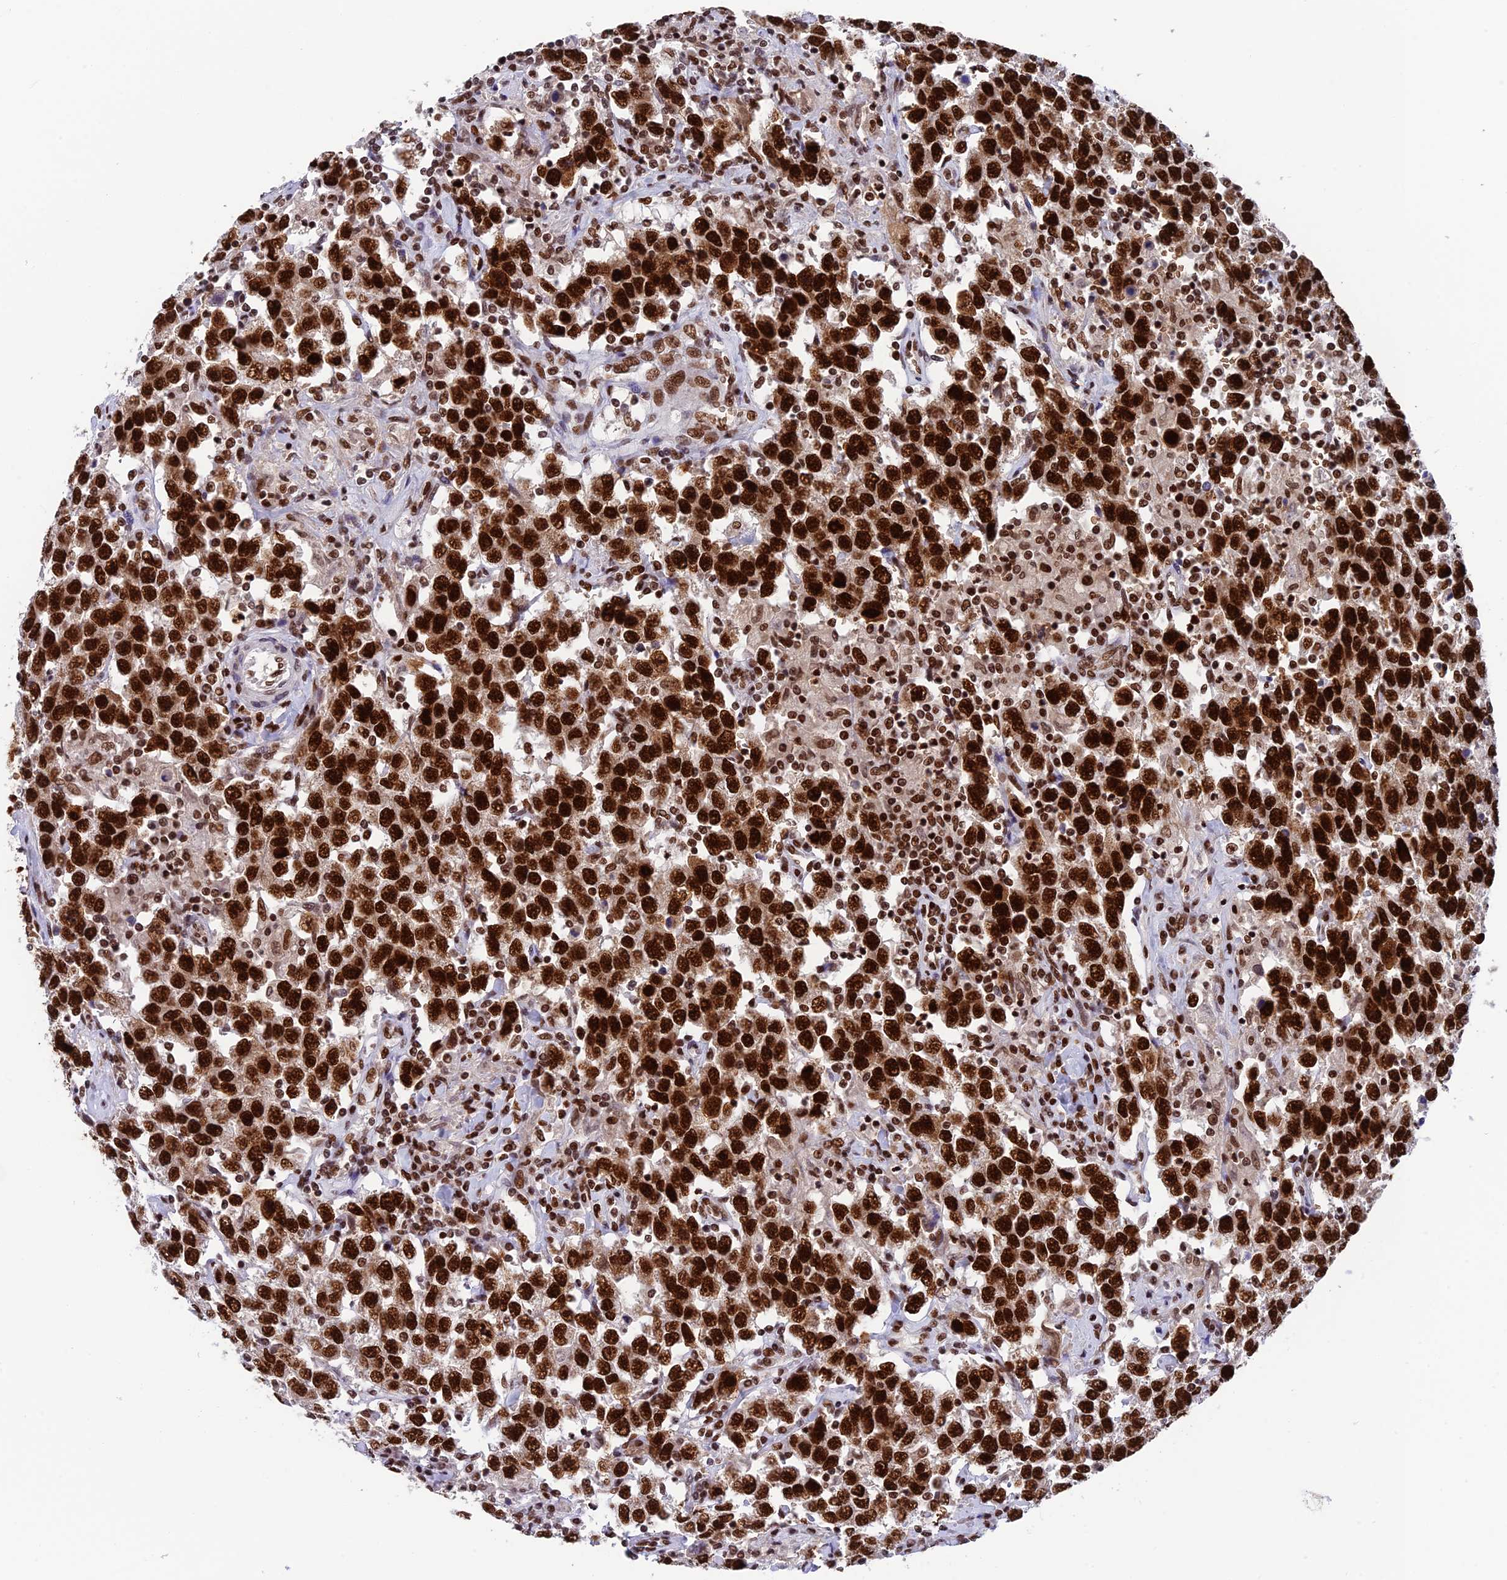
{"staining": {"intensity": "strong", "quantity": ">75%", "location": "nuclear"}, "tissue": "testis cancer", "cell_type": "Tumor cells", "image_type": "cancer", "snomed": [{"axis": "morphology", "description": "Seminoma, NOS"}, {"axis": "topography", "description": "Testis"}], "caption": "Protein positivity by immunohistochemistry reveals strong nuclear positivity in about >75% of tumor cells in testis cancer.", "gene": "EEF1AKMT3", "patient": {"sex": "male", "age": 41}}